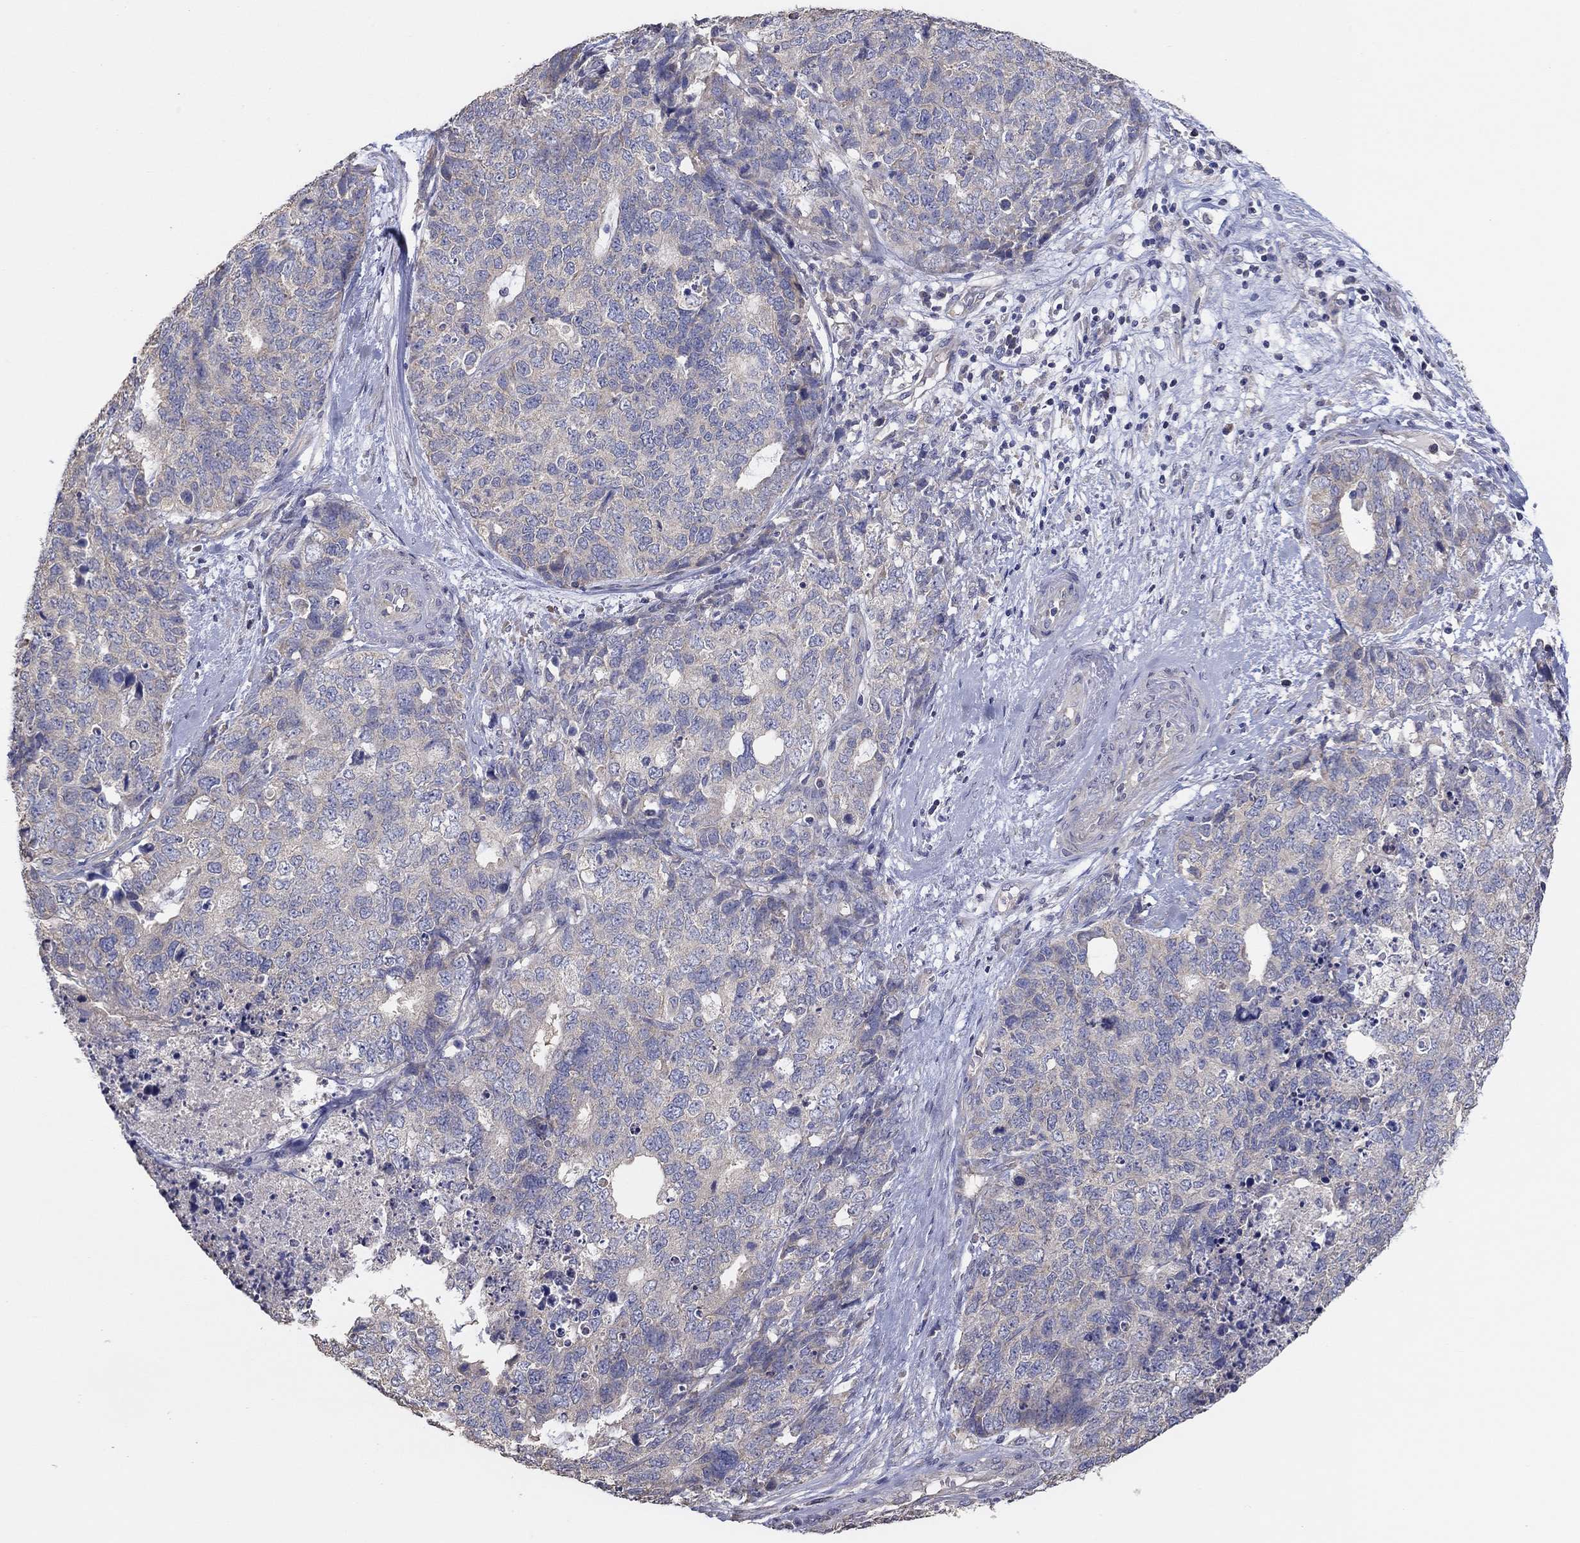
{"staining": {"intensity": "negative", "quantity": "none", "location": "none"}, "tissue": "cervical cancer", "cell_type": "Tumor cells", "image_type": "cancer", "snomed": [{"axis": "morphology", "description": "Squamous cell carcinoma, NOS"}, {"axis": "topography", "description": "Cervix"}], "caption": "Immunohistochemistry (IHC) image of squamous cell carcinoma (cervical) stained for a protein (brown), which shows no positivity in tumor cells.", "gene": "DOCK3", "patient": {"sex": "female", "age": 63}}